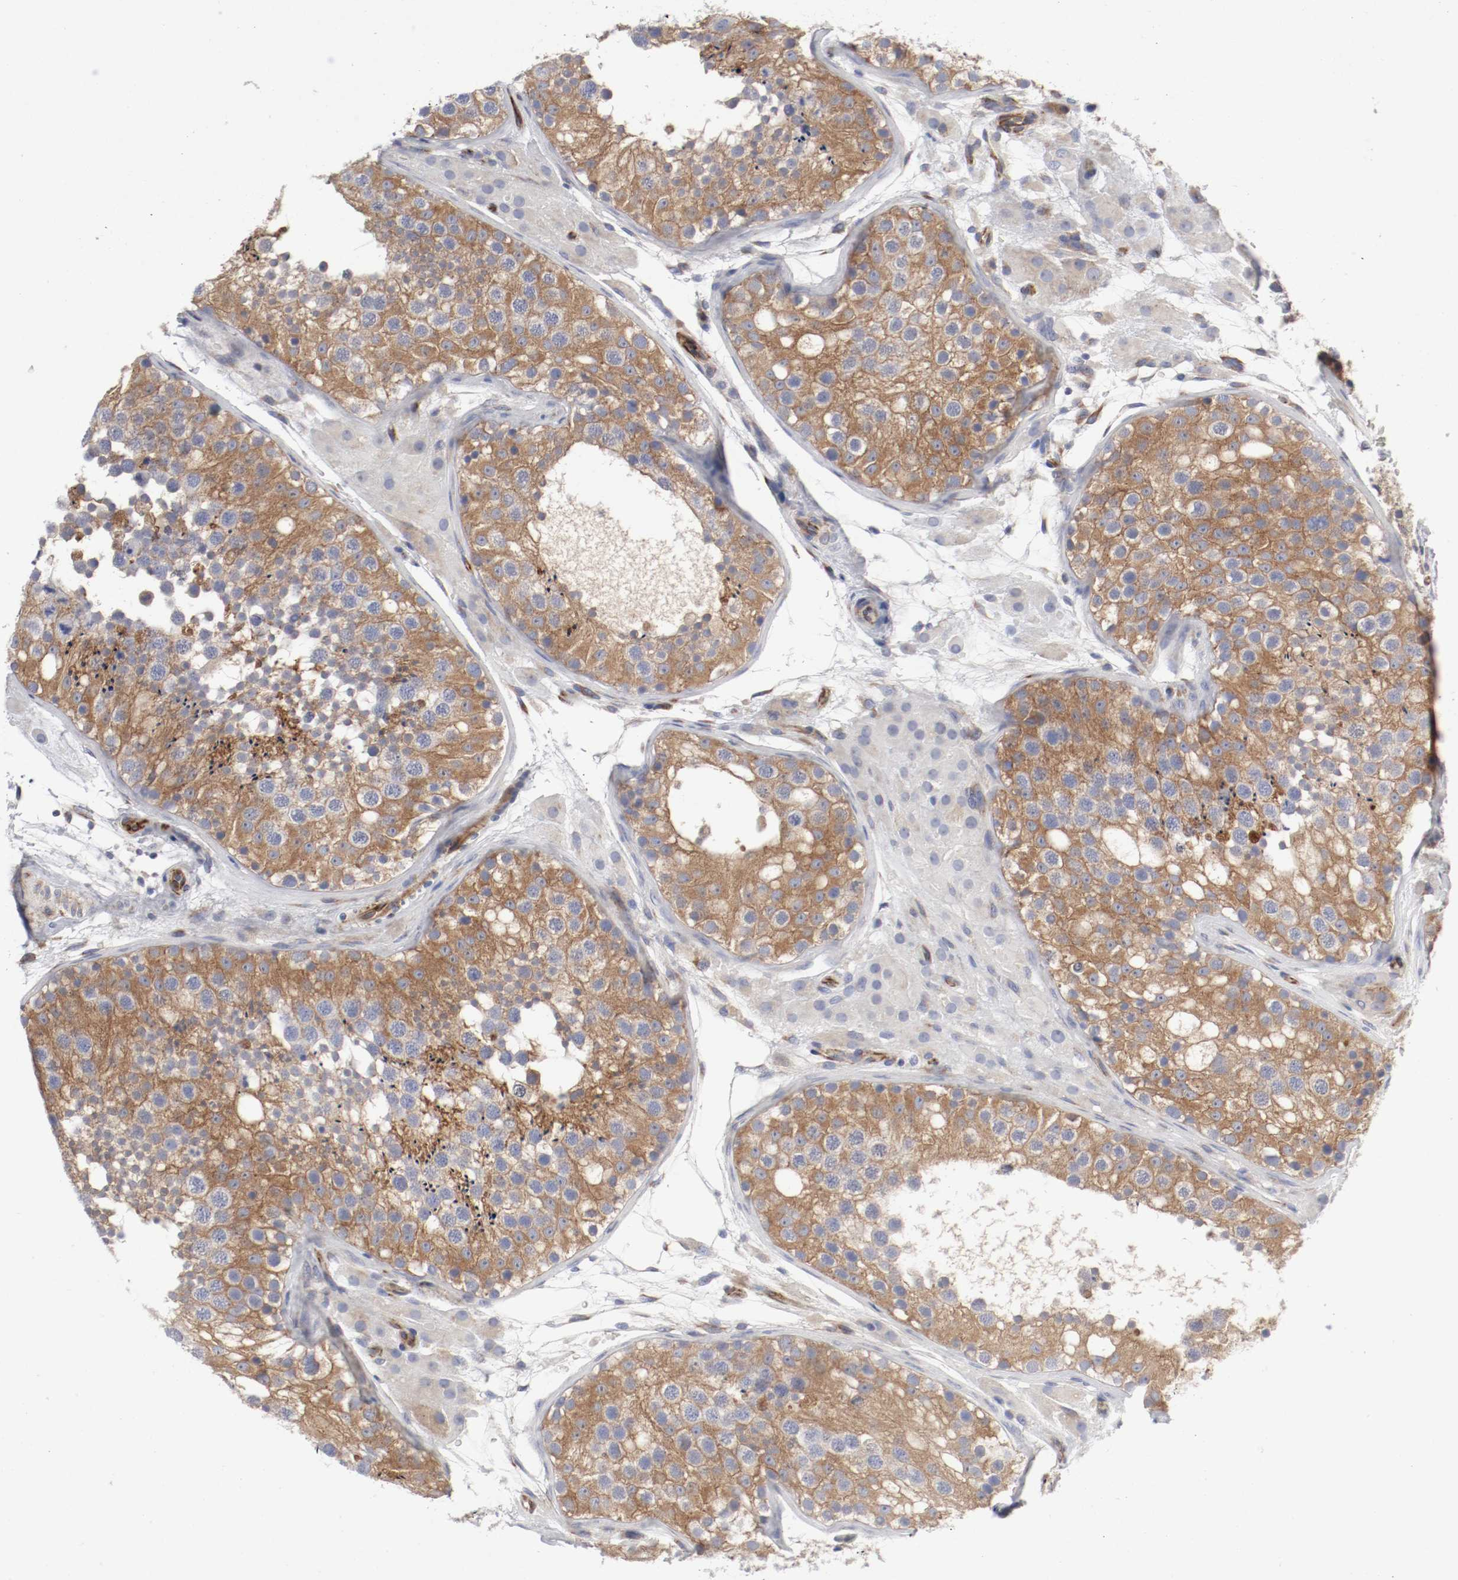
{"staining": {"intensity": "moderate", "quantity": ">75%", "location": "cytoplasmic/membranous"}, "tissue": "testis", "cell_type": "Cells in seminiferous ducts", "image_type": "normal", "snomed": [{"axis": "morphology", "description": "Normal tissue, NOS"}, {"axis": "topography", "description": "Testis"}], "caption": "Protein positivity by immunohistochemistry exhibits moderate cytoplasmic/membranous expression in about >75% of cells in seminiferous ducts in benign testis.", "gene": "GIT1", "patient": {"sex": "male", "age": 26}}